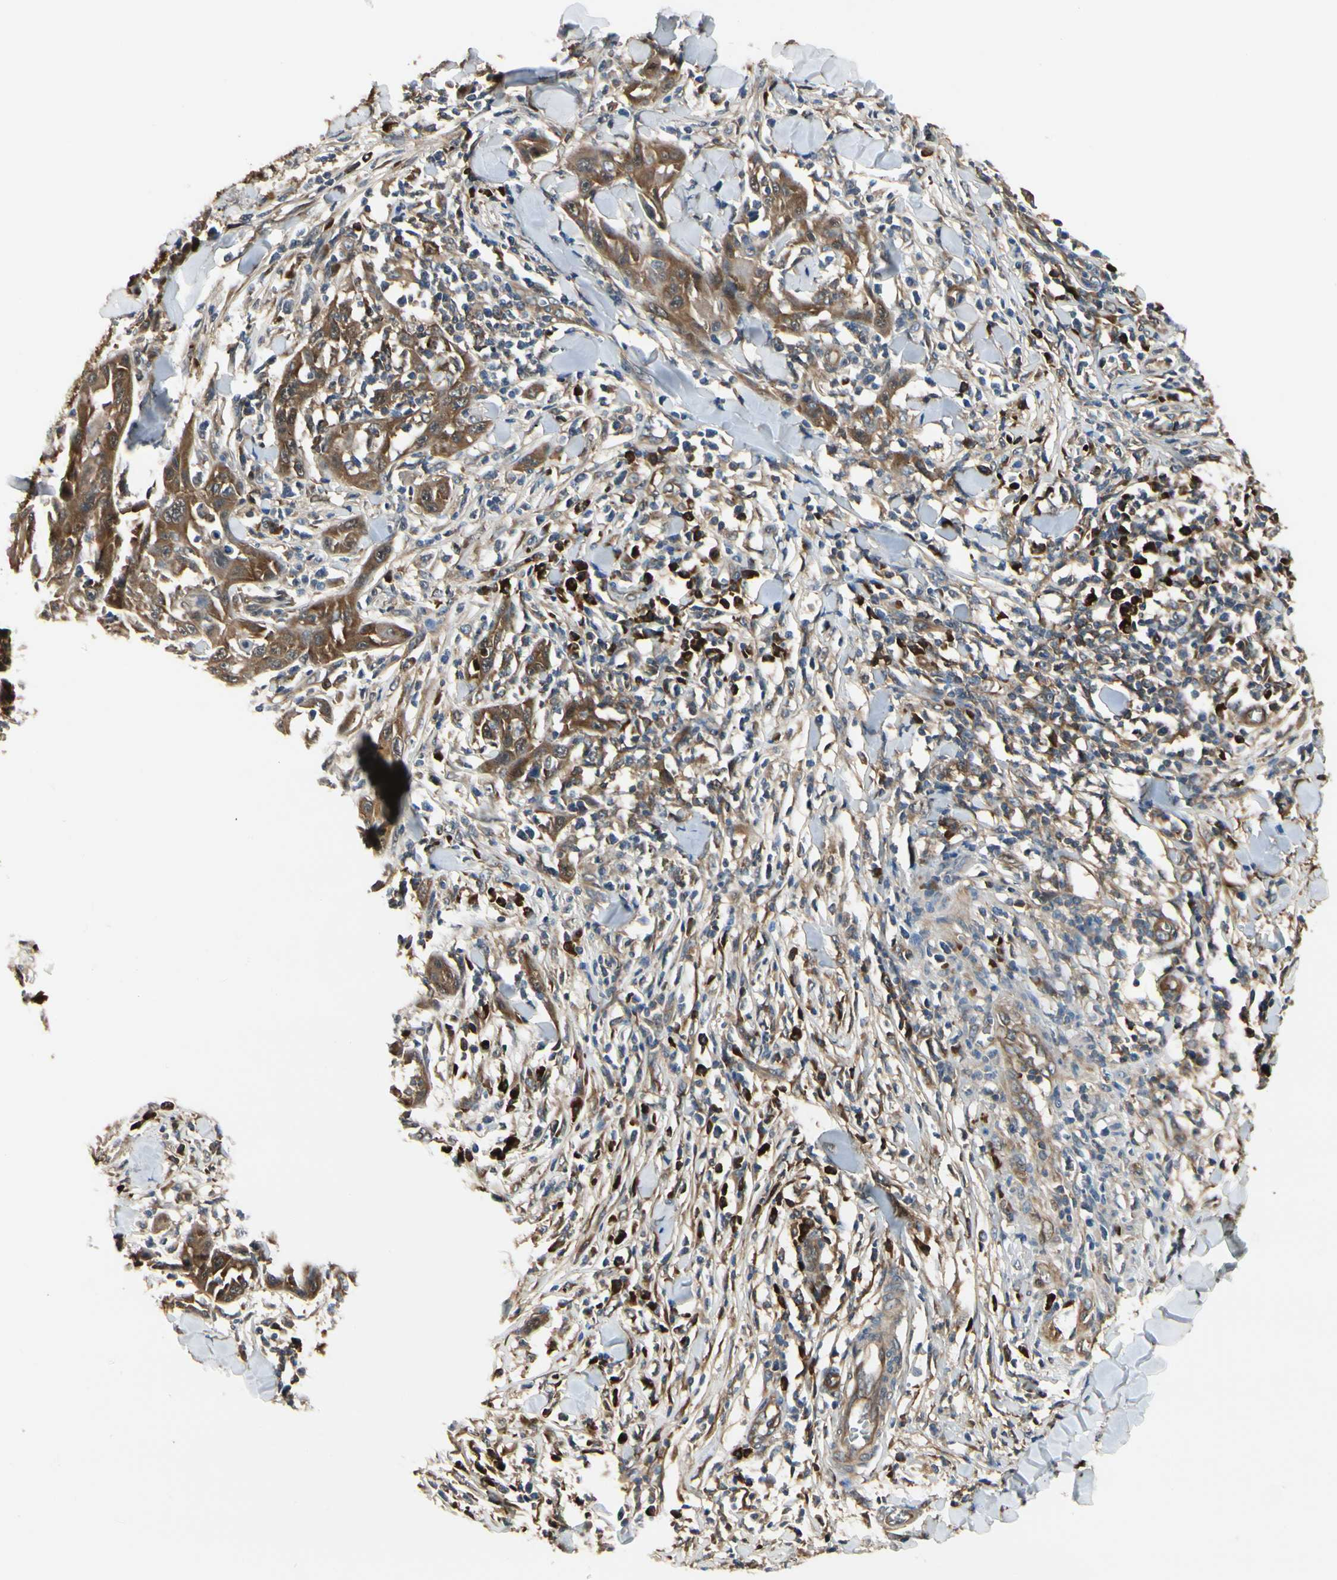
{"staining": {"intensity": "strong", "quantity": ">75%", "location": "cytoplasmic/membranous"}, "tissue": "skin cancer", "cell_type": "Tumor cells", "image_type": "cancer", "snomed": [{"axis": "morphology", "description": "Squamous cell carcinoma, NOS"}, {"axis": "topography", "description": "Skin"}], "caption": "Human skin squamous cell carcinoma stained for a protein (brown) shows strong cytoplasmic/membranous positive positivity in about >75% of tumor cells.", "gene": "NME1-NME2", "patient": {"sex": "male", "age": 24}}